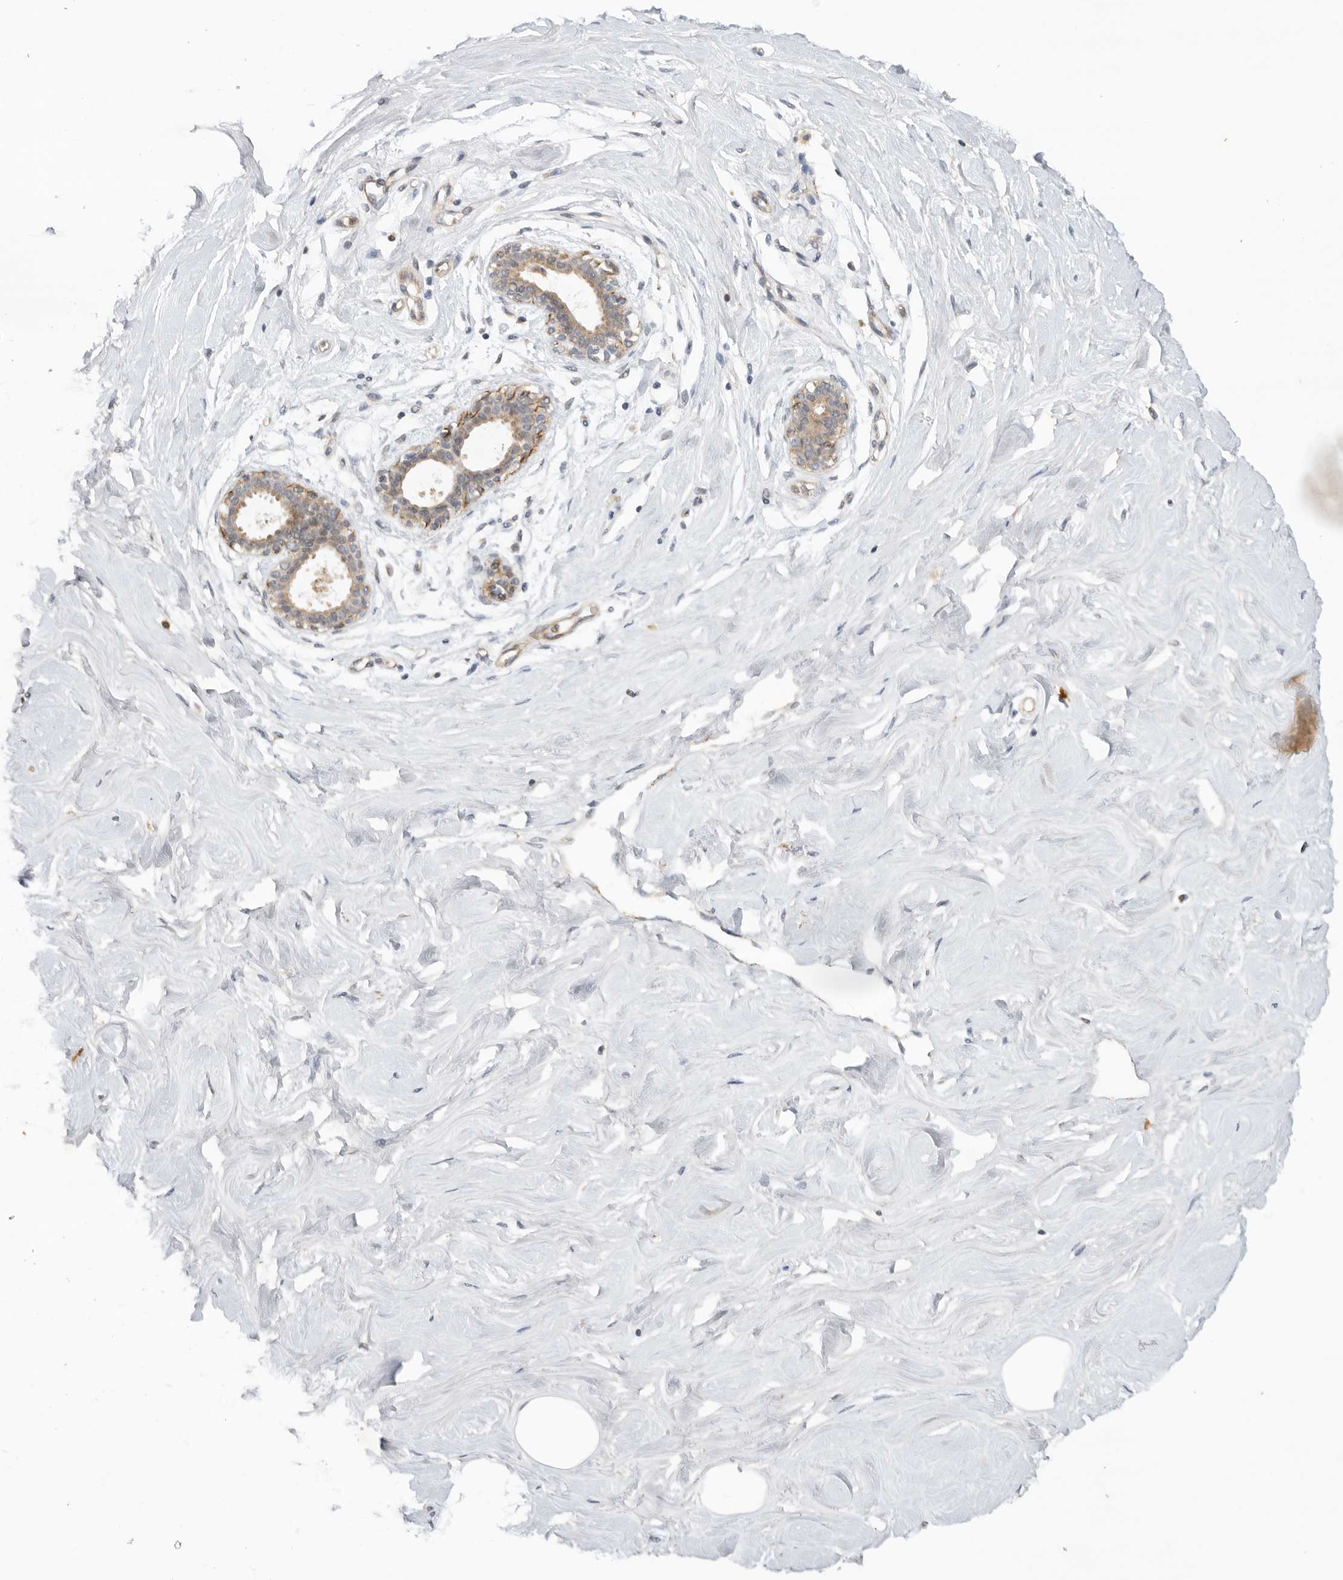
{"staining": {"intensity": "negative", "quantity": "none", "location": "none"}, "tissue": "breast", "cell_type": "Adipocytes", "image_type": "normal", "snomed": [{"axis": "morphology", "description": "Normal tissue, NOS"}, {"axis": "topography", "description": "Breast"}], "caption": "Photomicrograph shows no significant protein positivity in adipocytes of benign breast. The staining was performed using DAB (3,3'-diaminobenzidine) to visualize the protein expression in brown, while the nuclei were stained in blue with hematoxylin (Magnification: 20x).", "gene": "GNE", "patient": {"sex": "female", "age": 23}}